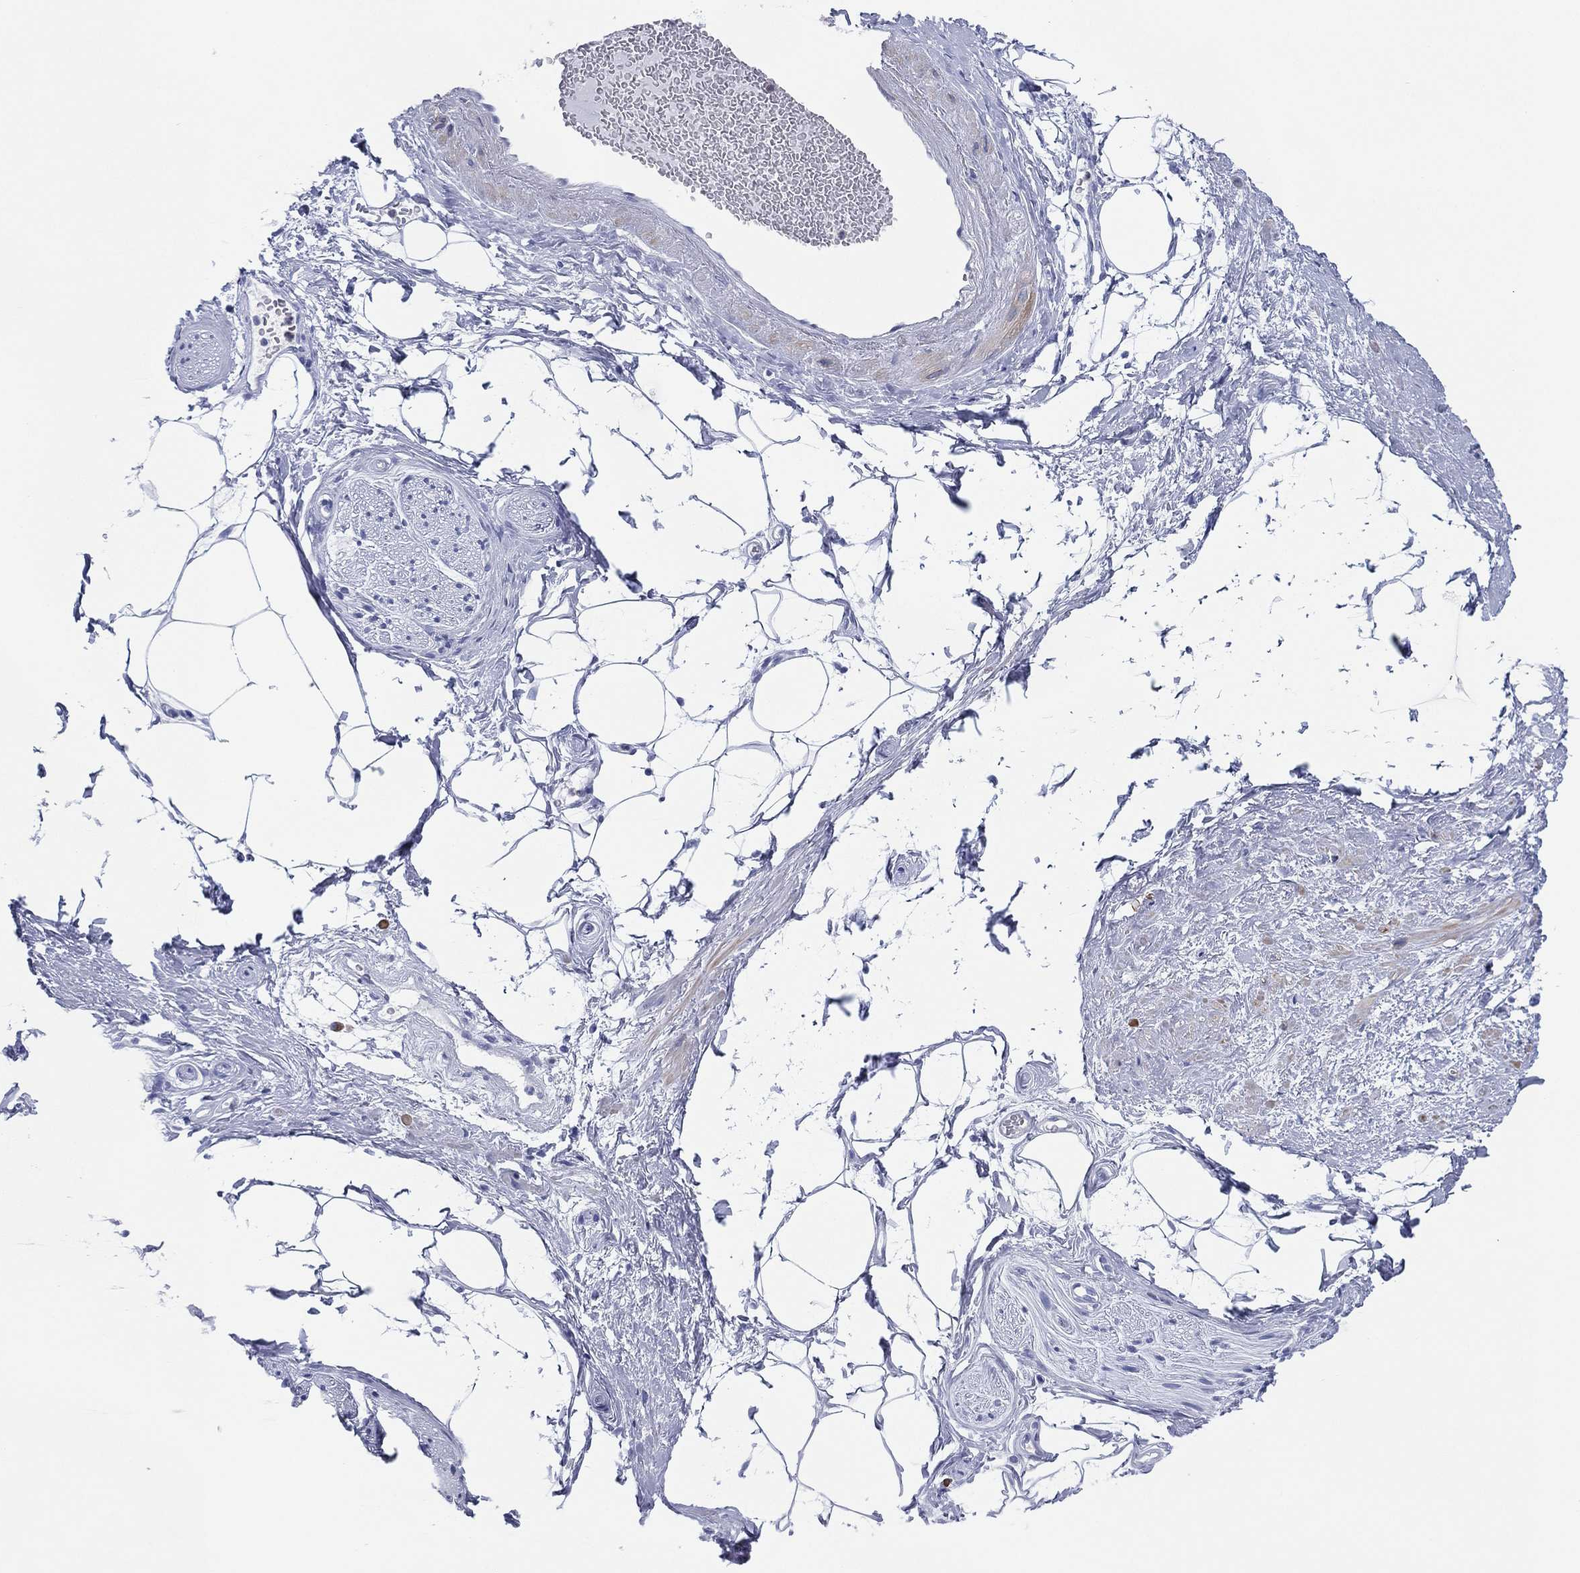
{"staining": {"intensity": "negative", "quantity": "none", "location": "none"}, "tissue": "adipose tissue", "cell_type": "Adipocytes", "image_type": "normal", "snomed": [{"axis": "morphology", "description": "Normal tissue, NOS"}, {"axis": "topography", "description": "Prostate"}, {"axis": "topography", "description": "Peripheral nerve tissue"}], "caption": "Immunohistochemistry (IHC) of normal human adipose tissue displays no positivity in adipocytes.", "gene": "CD79A", "patient": {"sex": "male", "age": 57}}